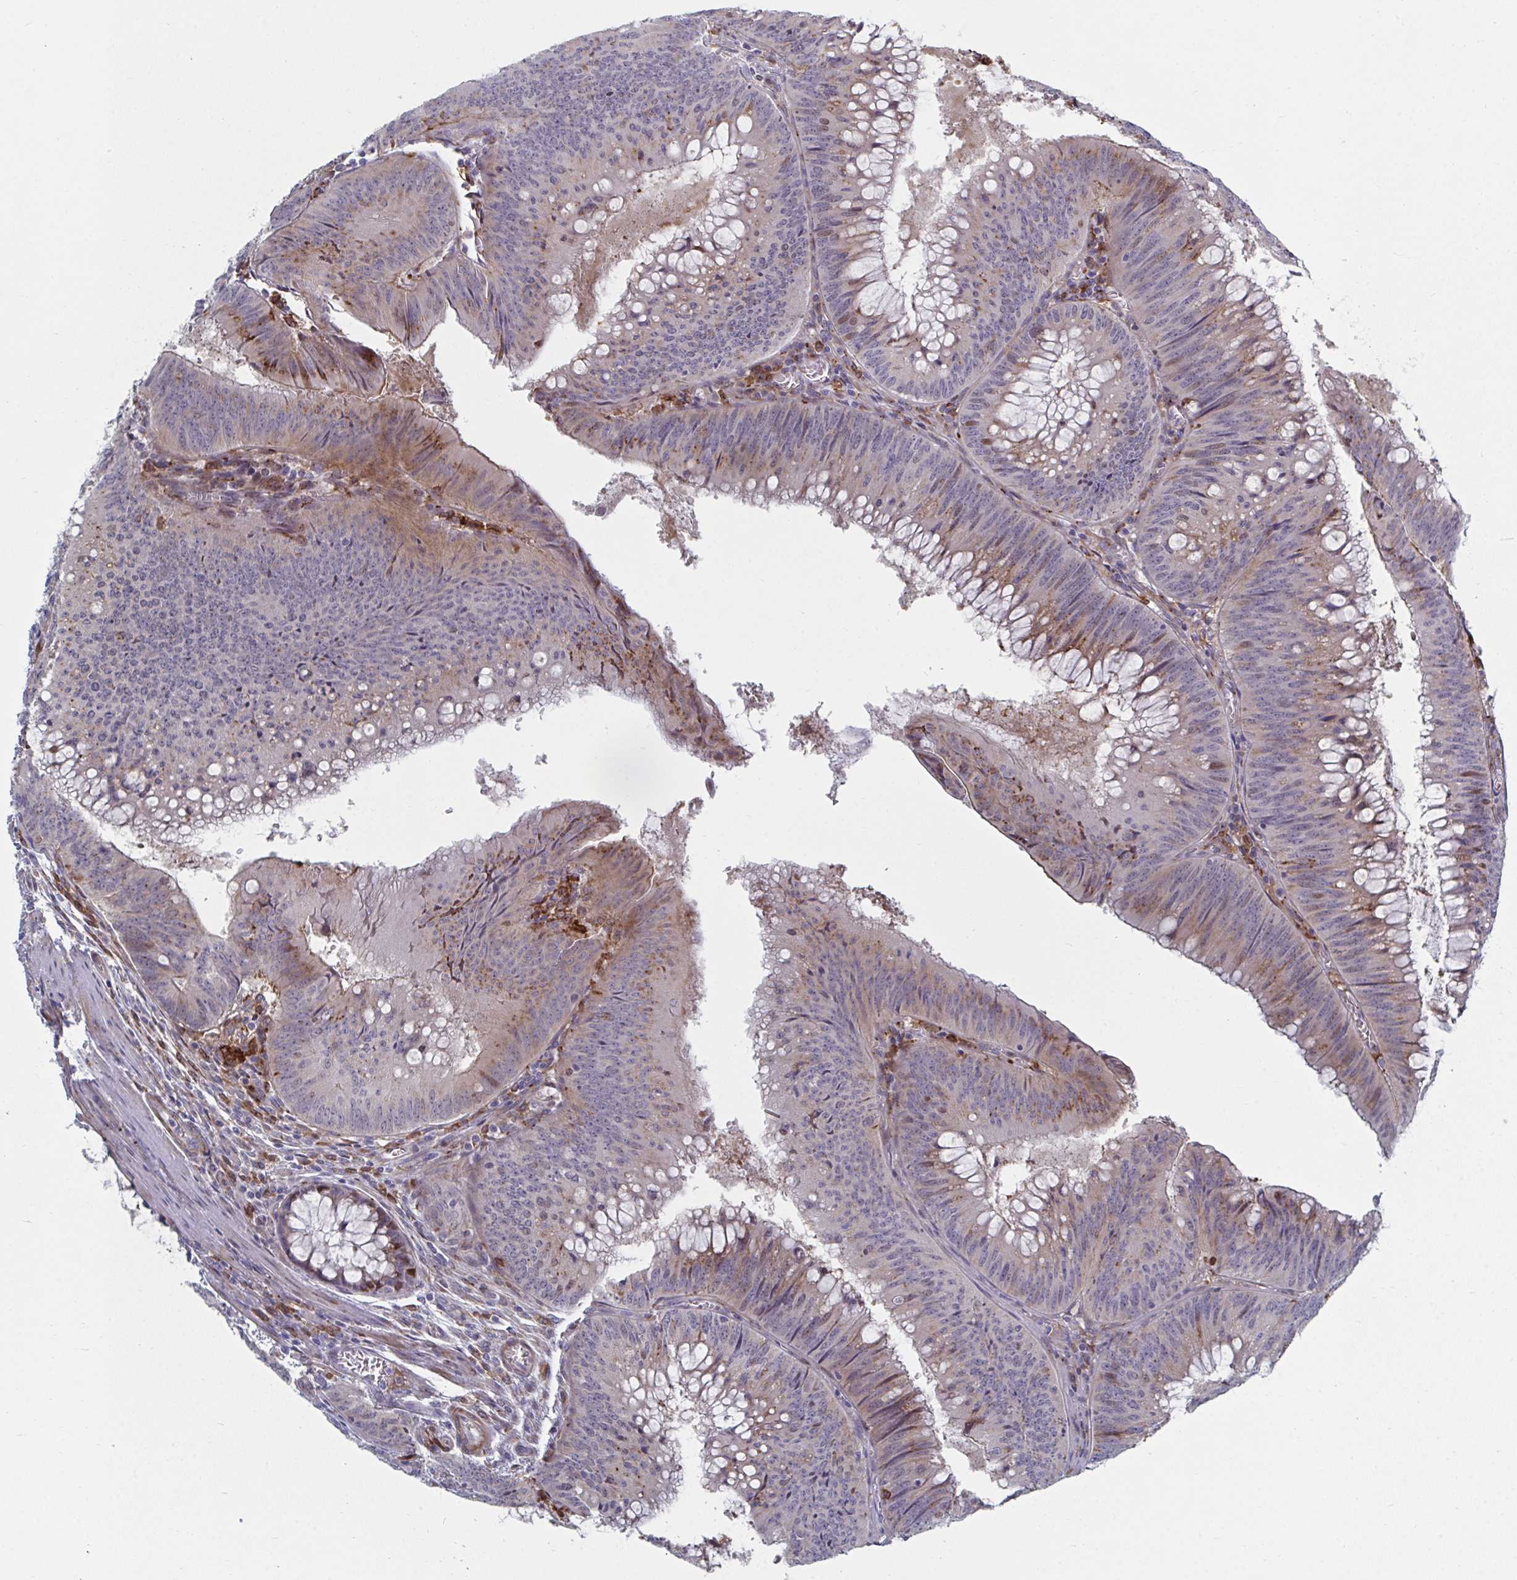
{"staining": {"intensity": "moderate", "quantity": "<25%", "location": "cytoplasmic/membranous"}, "tissue": "colorectal cancer", "cell_type": "Tumor cells", "image_type": "cancer", "snomed": [{"axis": "morphology", "description": "Adenocarcinoma, NOS"}, {"axis": "topography", "description": "Rectum"}], "caption": "Colorectal cancer was stained to show a protein in brown. There is low levels of moderate cytoplasmic/membranous positivity in approximately <25% of tumor cells.", "gene": "PSMG1", "patient": {"sex": "female", "age": 72}}